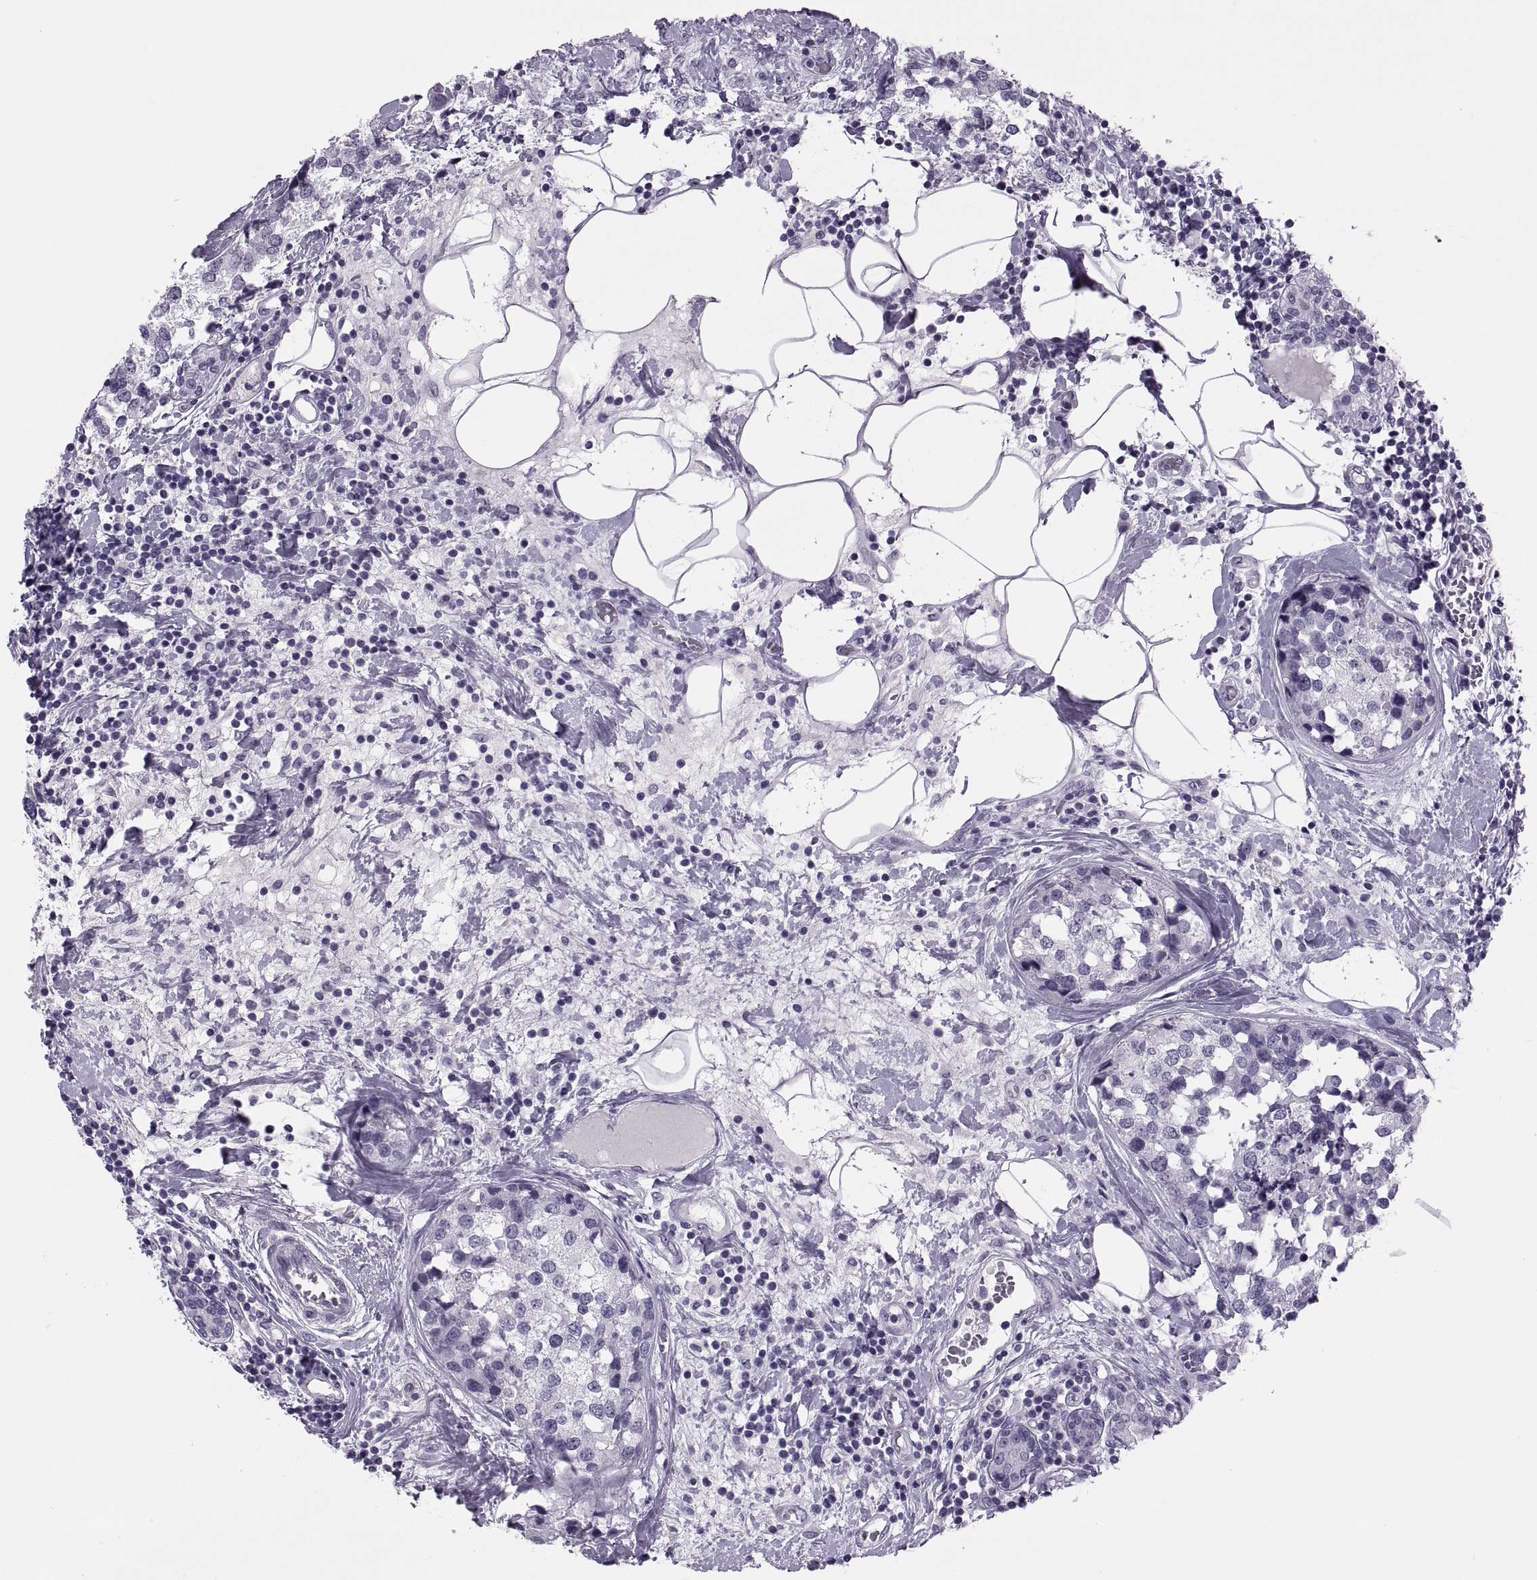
{"staining": {"intensity": "negative", "quantity": "none", "location": "none"}, "tissue": "breast cancer", "cell_type": "Tumor cells", "image_type": "cancer", "snomed": [{"axis": "morphology", "description": "Lobular carcinoma"}, {"axis": "topography", "description": "Breast"}], "caption": "Breast lobular carcinoma stained for a protein using immunohistochemistry (IHC) displays no staining tumor cells.", "gene": "SYNGR4", "patient": {"sex": "female", "age": 59}}